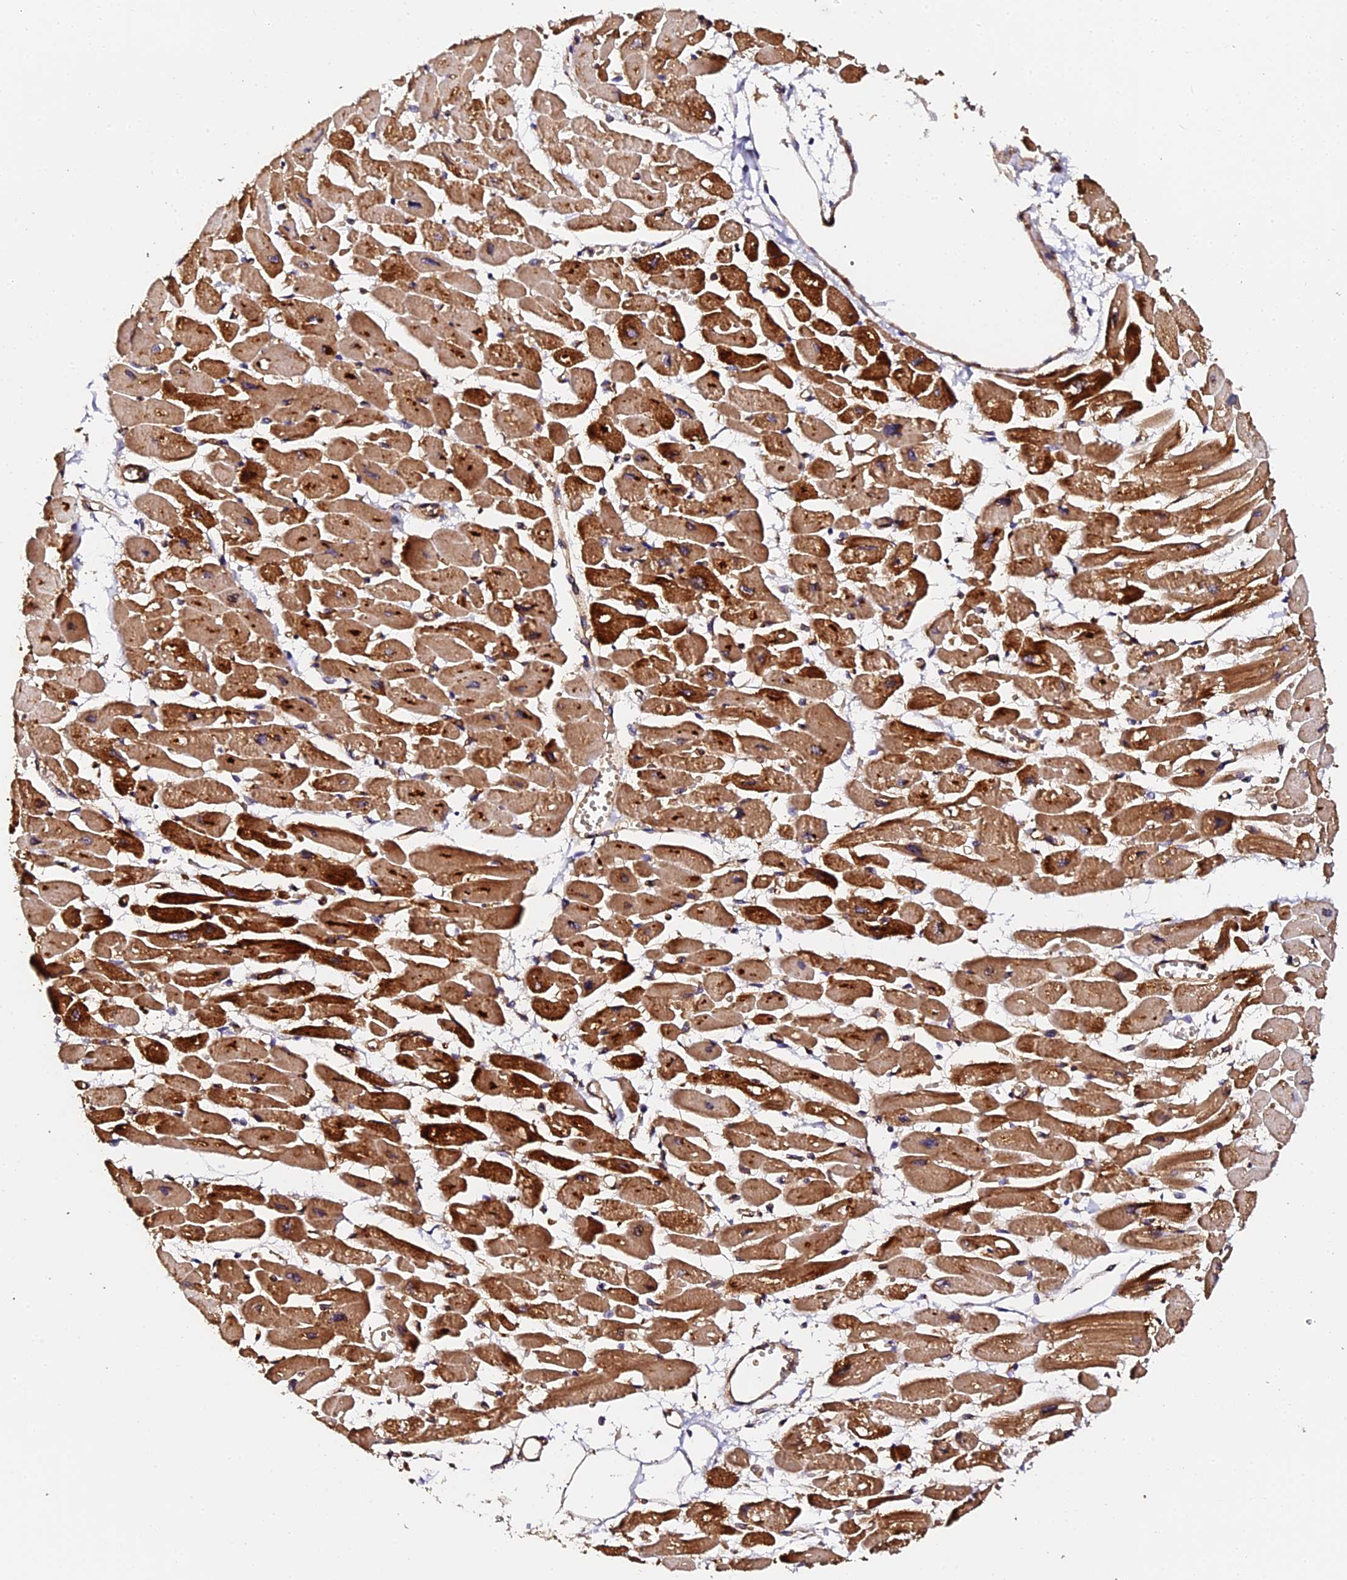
{"staining": {"intensity": "moderate", "quantity": ">75%", "location": "cytoplasmic/membranous"}, "tissue": "heart muscle", "cell_type": "Cardiomyocytes", "image_type": "normal", "snomed": [{"axis": "morphology", "description": "Normal tissue, NOS"}, {"axis": "topography", "description": "Heart"}], "caption": "Cardiomyocytes show medium levels of moderate cytoplasmic/membranous positivity in about >75% of cells in benign human heart muscle.", "gene": "TDO2", "patient": {"sex": "female", "age": 54}}